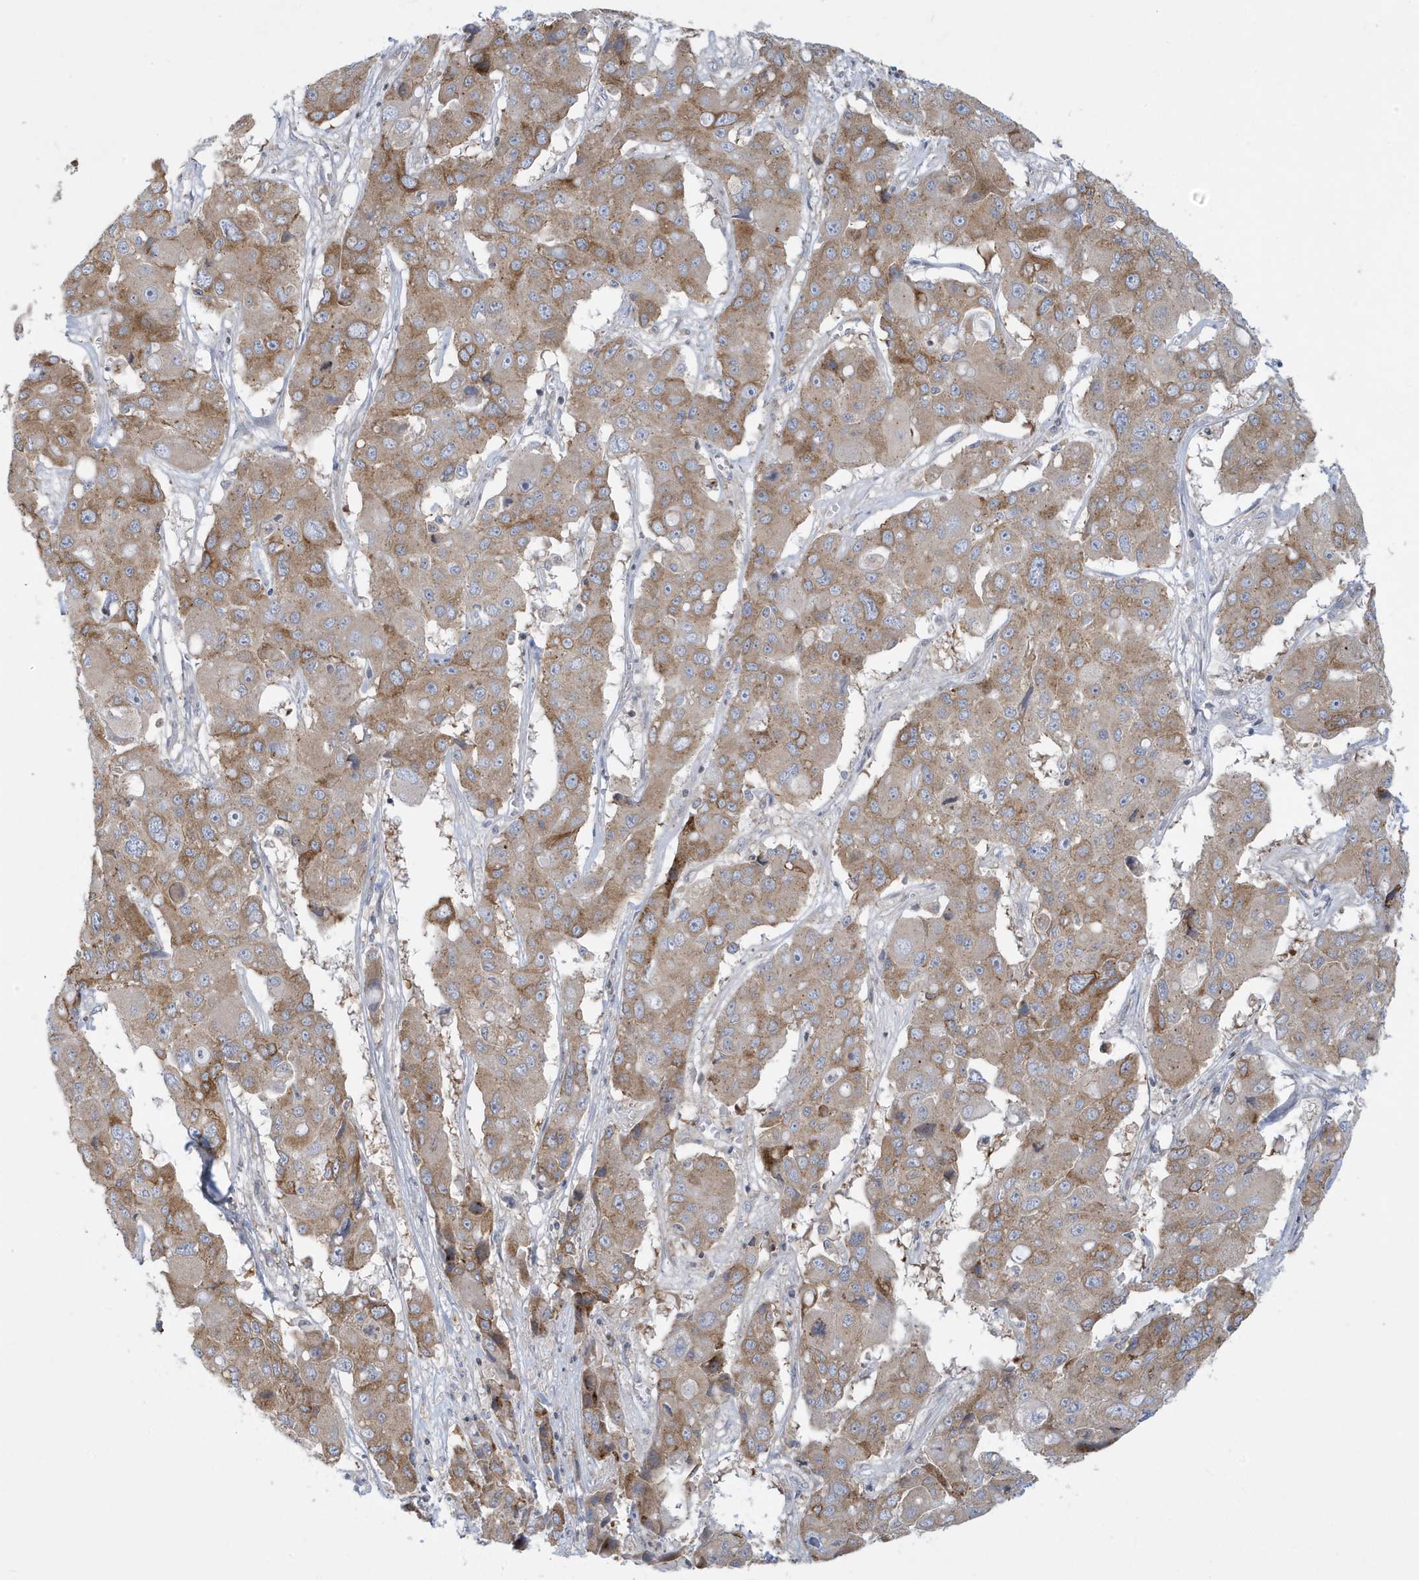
{"staining": {"intensity": "weak", "quantity": "25%-75%", "location": "cytoplasmic/membranous"}, "tissue": "liver cancer", "cell_type": "Tumor cells", "image_type": "cancer", "snomed": [{"axis": "morphology", "description": "Cholangiocarcinoma"}, {"axis": "topography", "description": "Liver"}], "caption": "Immunohistochemical staining of cholangiocarcinoma (liver) shows low levels of weak cytoplasmic/membranous protein expression in approximately 25%-75% of tumor cells.", "gene": "SLAMF9", "patient": {"sex": "male", "age": 67}}